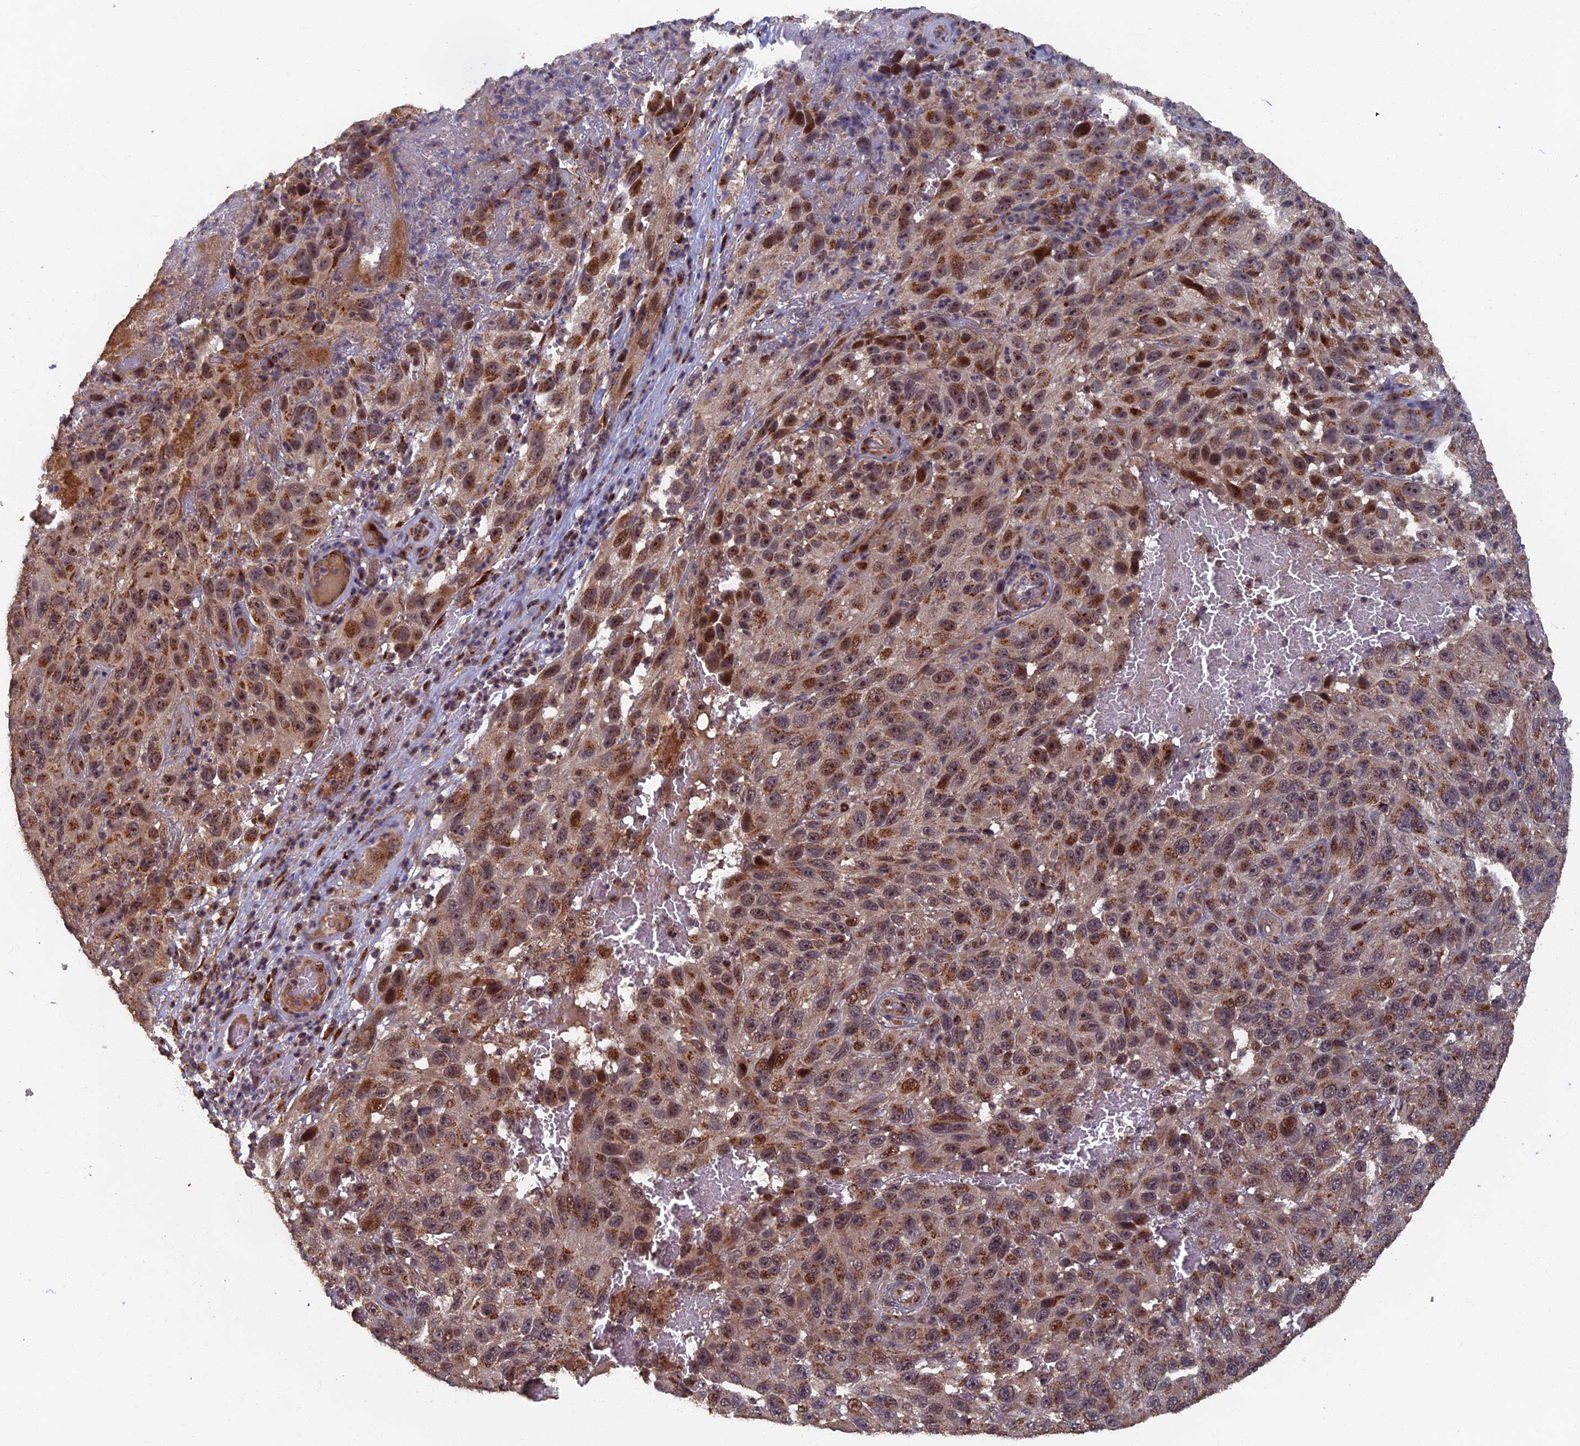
{"staining": {"intensity": "moderate", "quantity": ">75%", "location": "cytoplasmic/membranous,nuclear"}, "tissue": "melanoma", "cell_type": "Tumor cells", "image_type": "cancer", "snomed": [{"axis": "morphology", "description": "Malignant melanoma, NOS"}, {"axis": "topography", "description": "Skin"}], "caption": "Immunohistochemical staining of melanoma displays medium levels of moderate cytoplasmic/membranous and nuclear staining in about >75% of tumor cells.", "gene": "RASGRF1", "patient": {"sex": "female", "age": 96}}